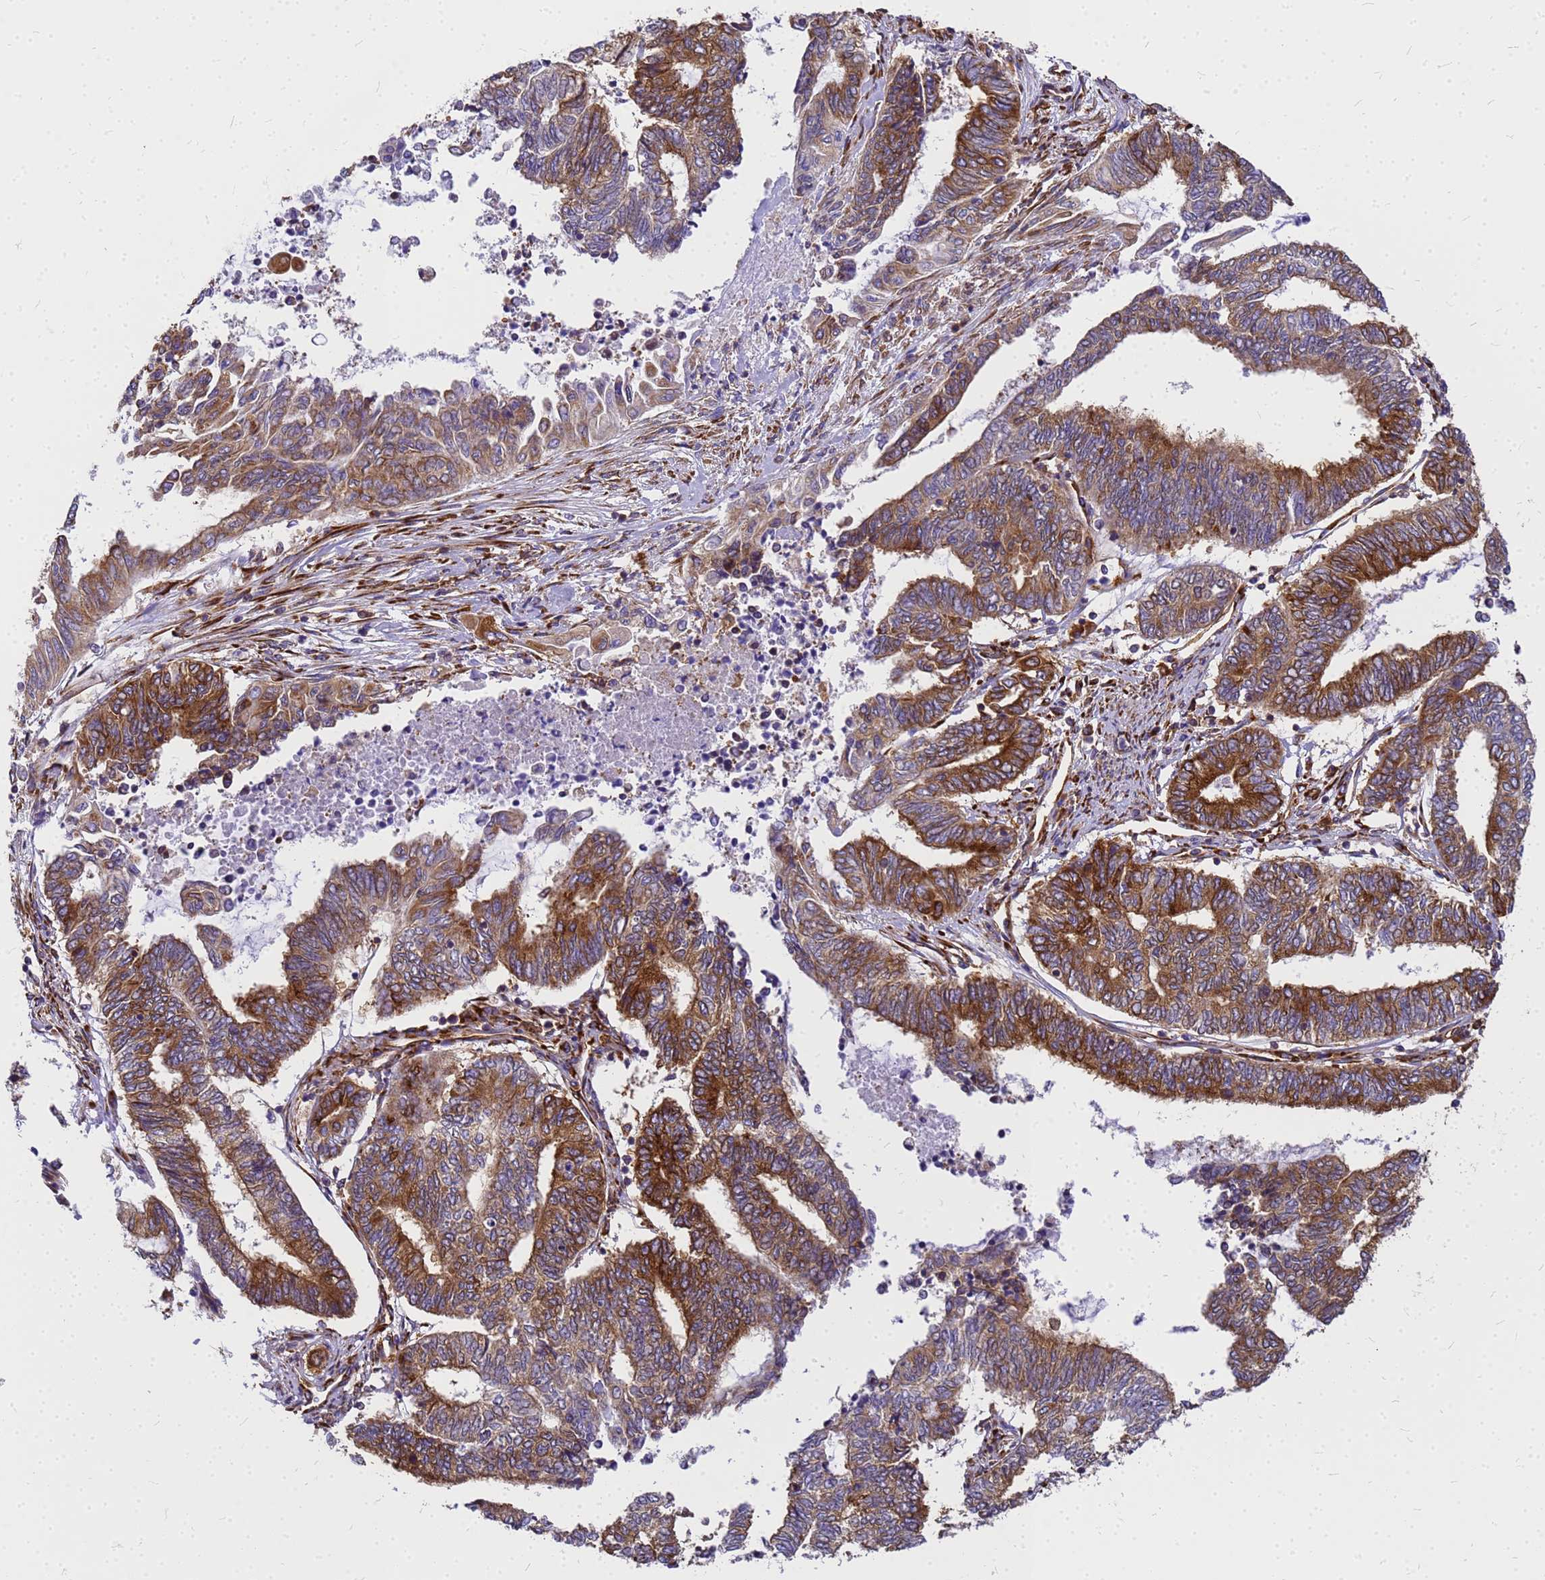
{"staining": {"intensity": "strong", "quantity": ">75%", "location": "cytoplasmic/membranous"}, "tissue": "endometrial cancer", "cell_type": "Tumor cells", "image_type": "cancer", "snomed": [{"axis": "morphology", "description": "Adenocarcinoma, NOS"}, {"axis": "topography", "description": "Uterus"}, {"axis": "topography", "description": "Endometrium"}], "caption": "Protein analysis of endometrial cancer tissue demonstrates strong cytoplasmic/membranous expression in about >75% of tumor cells.", "gene": "EEF1D", "patient": {"sex": "female", "age": 70}}